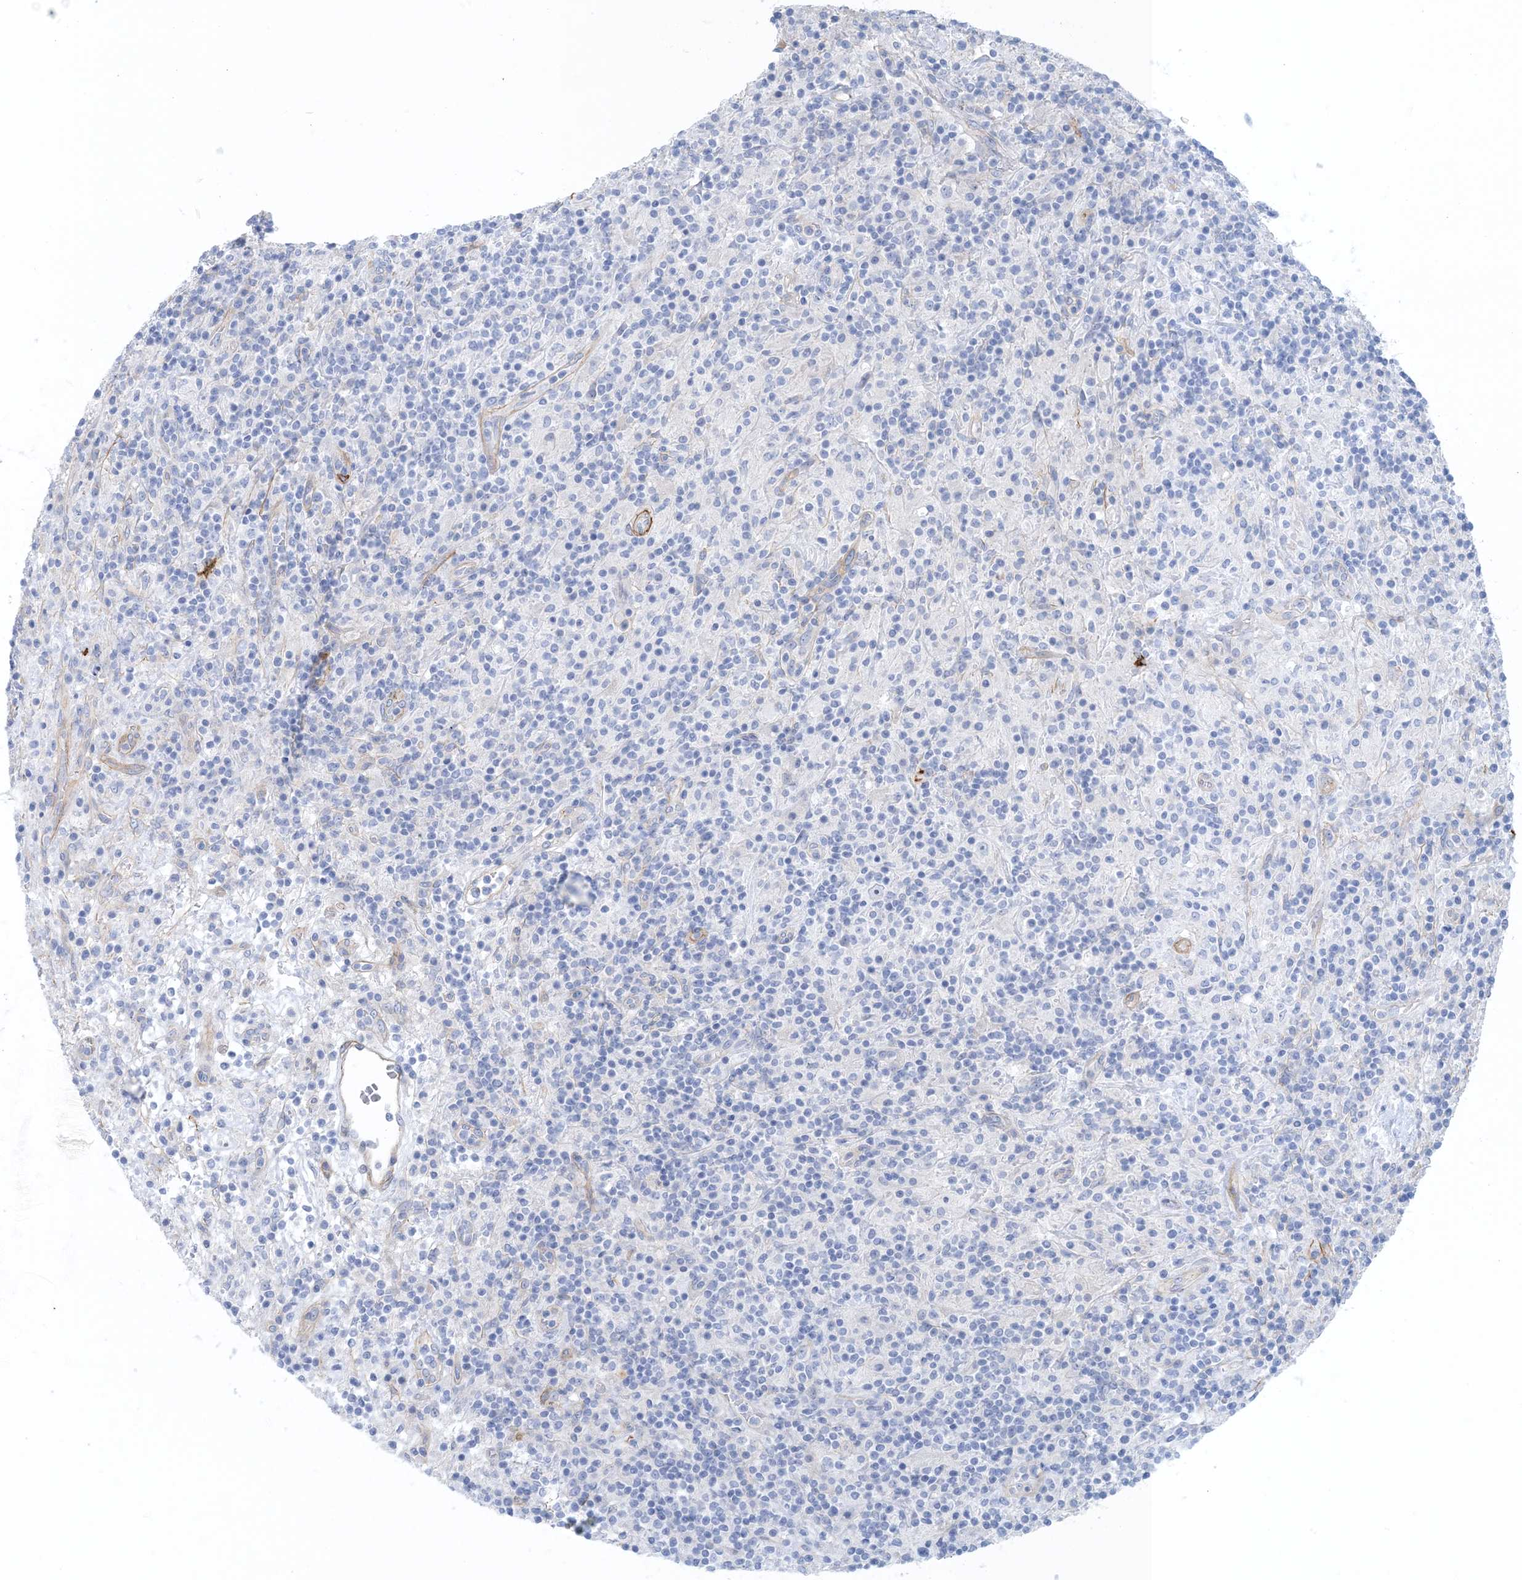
{"staining": {"intensity": "negative", "quantity": "none", "location": "none"}, "tissue": "lymphoma", "cell_type": "Tumor cells", "image_type": "cancer", "snomed": [{"axis": "morphology", "description": "Hodgkin's disease, NOS"}, {"axis": "topography", "description": "Lymph node"}], "caption": "IHC of lymphoma reveals no positivity in tumor cells. (DAB (3,3'-diaminobenzidine) immunohistochemistry (IHC), high magnification).", "gene": "SHANK1", "patient": {"sex": "male", "age": 70}}